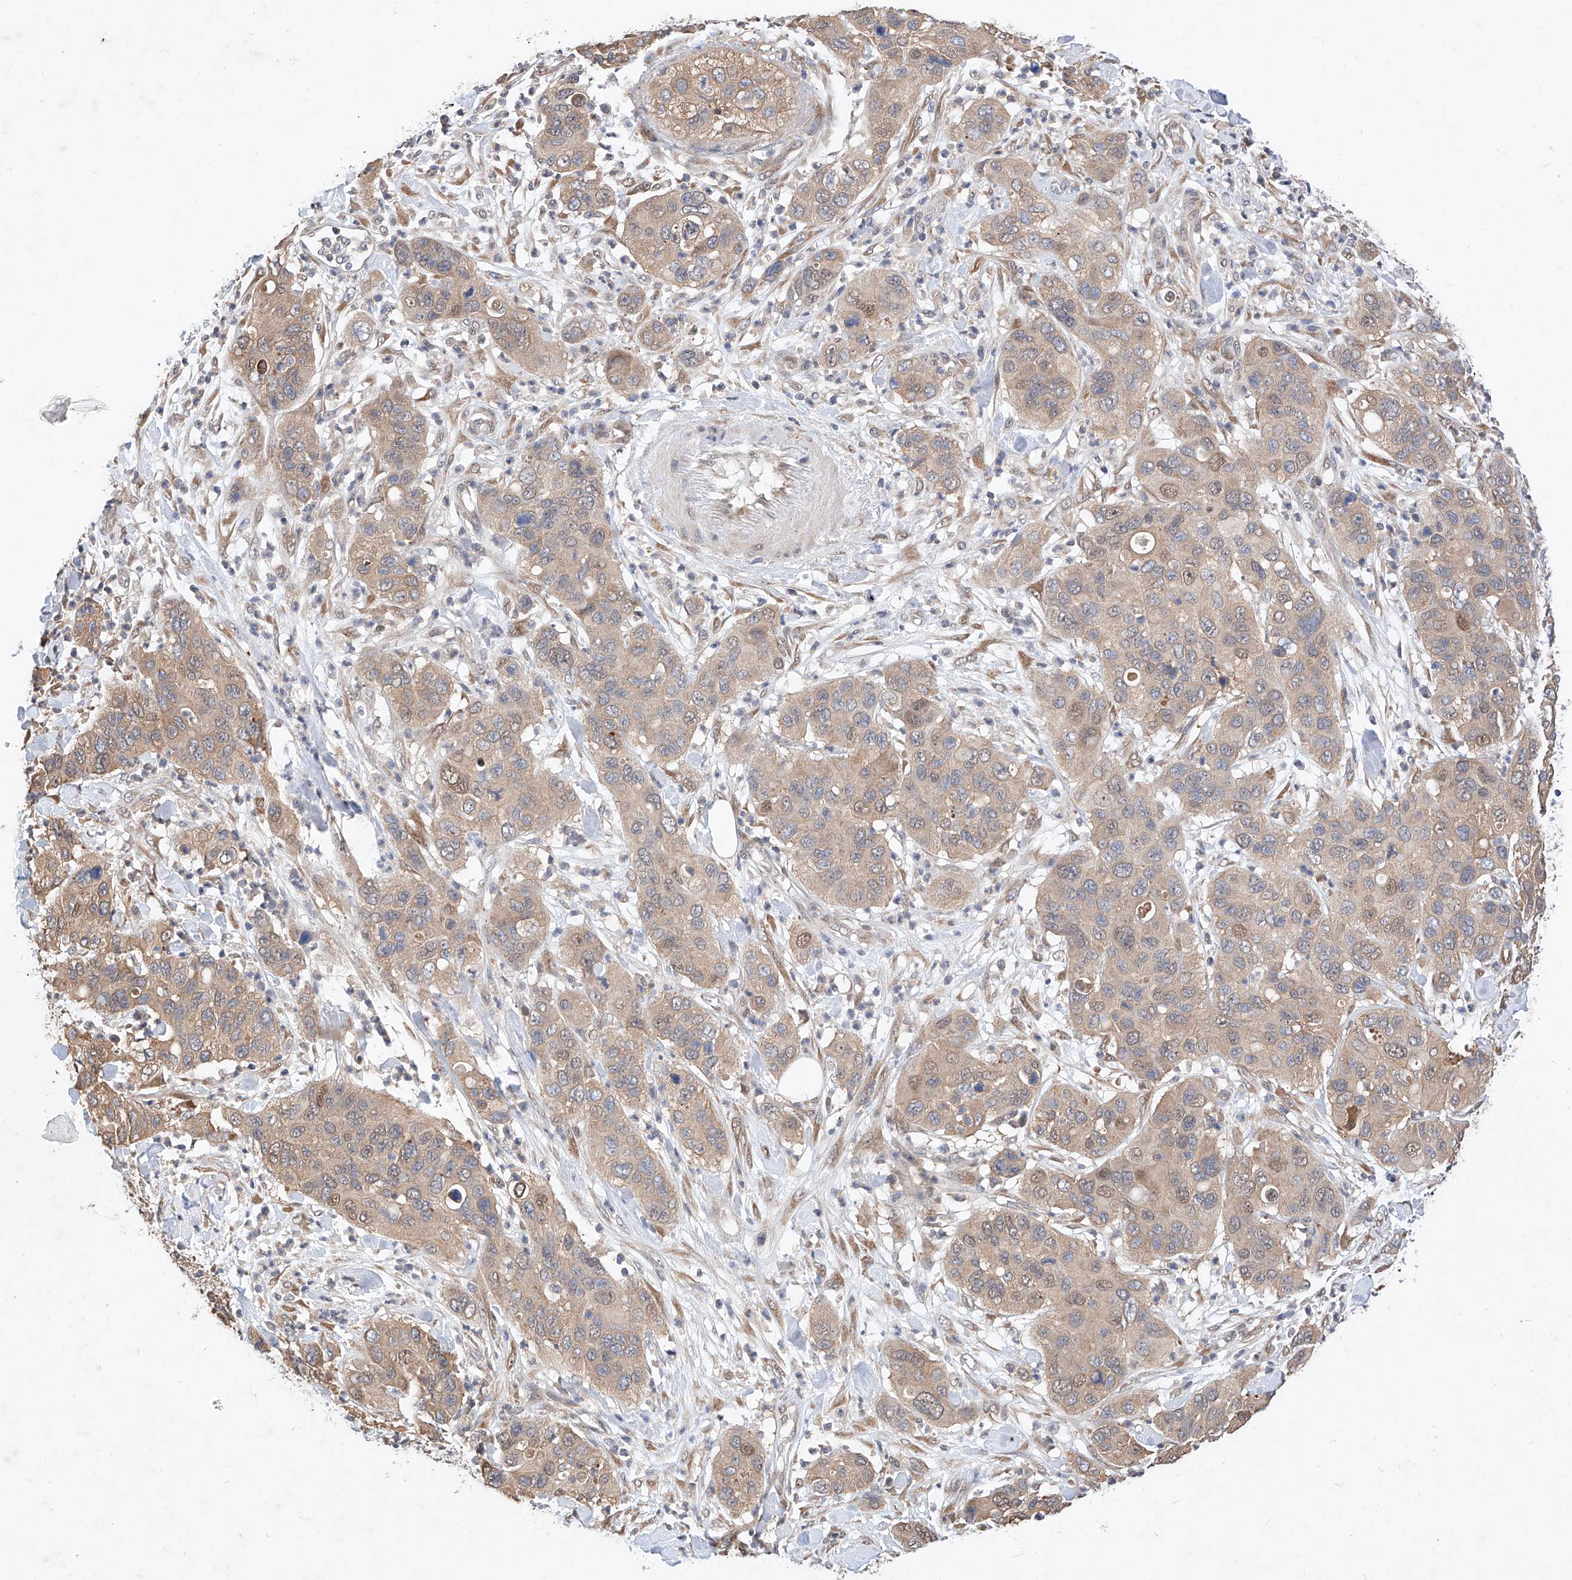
{"staining": {"intensity": "weak", "quantity": ">75%", "location": "cytoplasmic/membranous,nuclear"}, "tissue": "pancreatic cancer", "cell_type": "Tumor cells", "image_type": "cancer", "snomed": [{"axis": "morphology", "description": "Adenocarcinoma, NOS"}, {"axis": "topography", "description": "Pancreas"}], "caption": "Weak cytoplasmic/membranous and nuclear protein positivity is seen in about >75% of tumor cells in adenocarcinoma (pancreatic).", "gene": "ZSCAN4", "patient": {"sex": "female", "age": 71}}